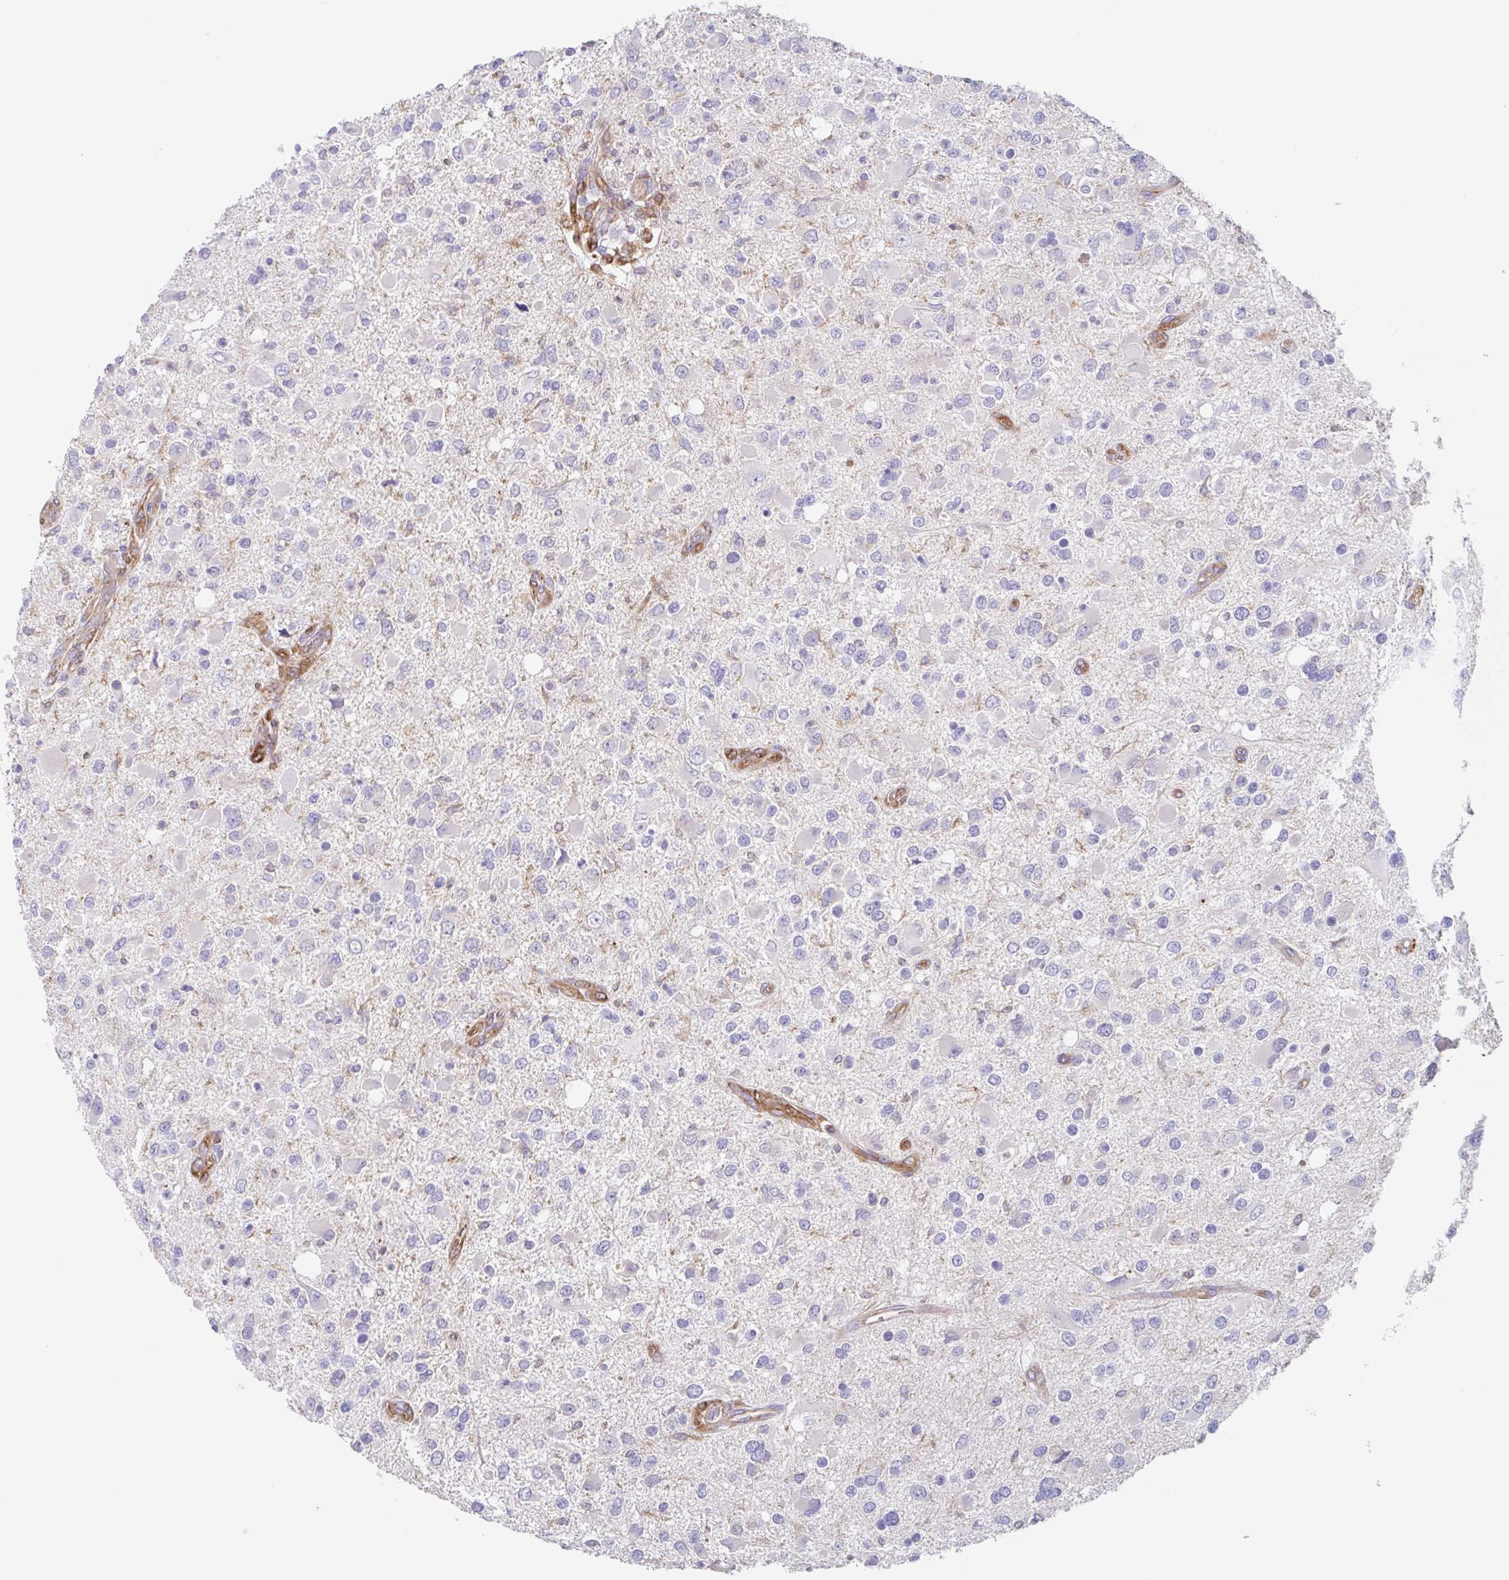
{"staining": {"intensity": "negative", "quantity": "none", "location": "none"}, "tissue": "glioma", "cell_type": "Tumor cells", "image_type": "cancer", "snomed": [{"axis": "morphology", "description": "Glioma, malignant, High grade"}, {"axis": "topography", "description": "Brain"}], "caption": "Photomicrograph shows no significant protein staining in tumor cells of glioma.", "gene": "EHD4", "patient": {"sex": "male", "age": 53}}